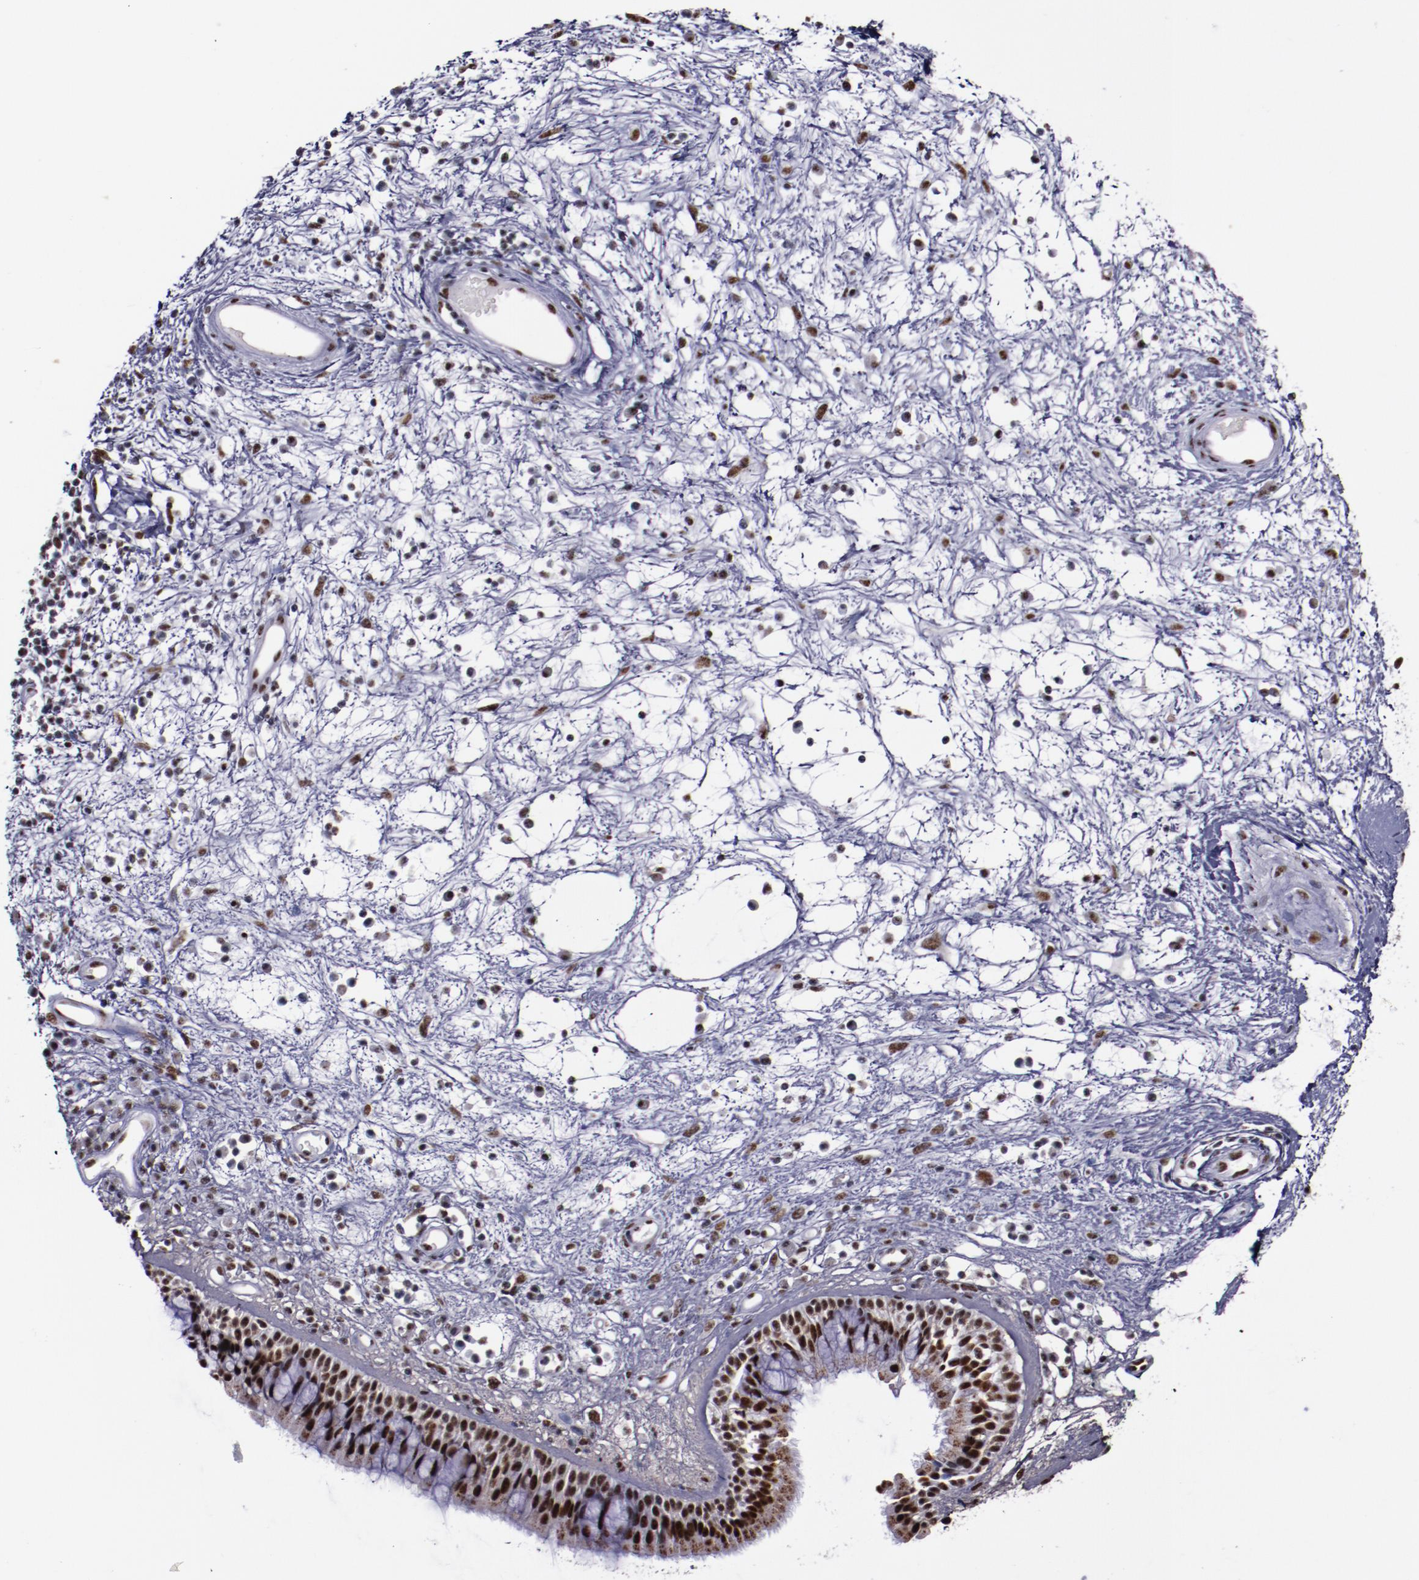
{"staining": {"intensity": "strong", "quantity": ">75%", "location": "nuclear"}, "tissue": "nasopharynx", "cell_type": "Respiratory epithelial cells", "image_type": "normal", "snomed": [{"axis": "morphology", "description": "Normal tissue, NOS"}, {"axis": "morphology", "description": "Inflammation, NOS"}, {"axis": "topography", "description": "Nasopharynx"}], "caption": "Immunohistochemistry (IHC) micrograph of benign nasopharynx: human nasopharynx stained using immunohistochemistry demonstrates high levels of strong protein expression localized specifically in the nuclear of respiratory epithelial cells, appearing as a nuclear brown color.", "gene": "PPP4R3A", "patient": {"sex": "male", "age": 48}}